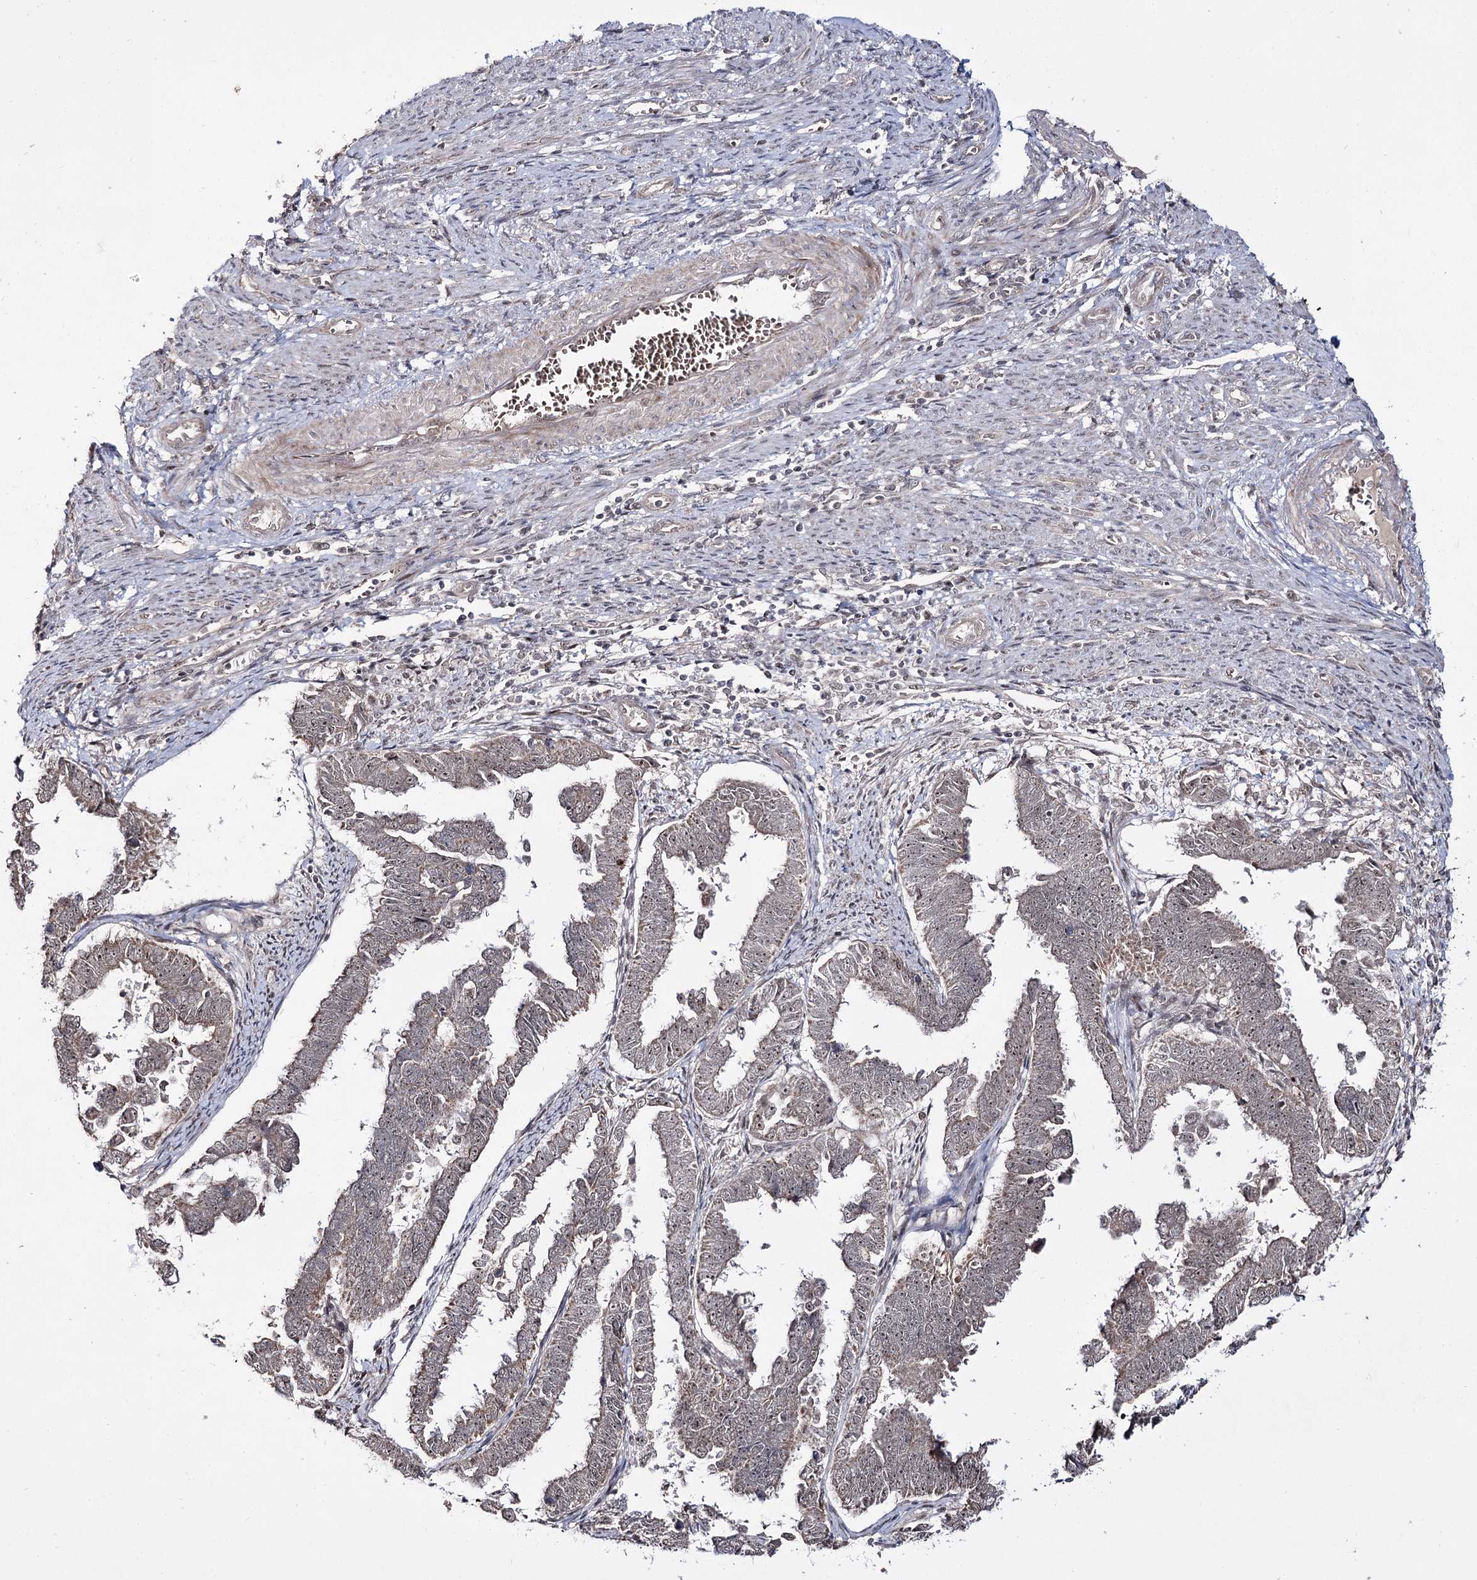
{"staining": {"intensity": "negative", "quantity": "none", "location": "none"}, "tissue": "endometrial cancer", "cell_type": "Tumor cells", "image_type": "cancer", "snomed": [{"axis": "morphology", "description": "Adenocarcinoma, NOS"}, {"axis": "topography", "description": "Endometrium"}], "caption": "Immunohistochemical staining of human endometrial cancer (adenocarcinoma) shows no significant staining in tumor cells. (Stains: DAB (3,3'-diaminobenzidine) IHC with hematoxylin counter stain, Microscopy: brightfield microscopy at high magnification).", "gene": "RRP9", "patient": {"sex": "female", "age": 75}}